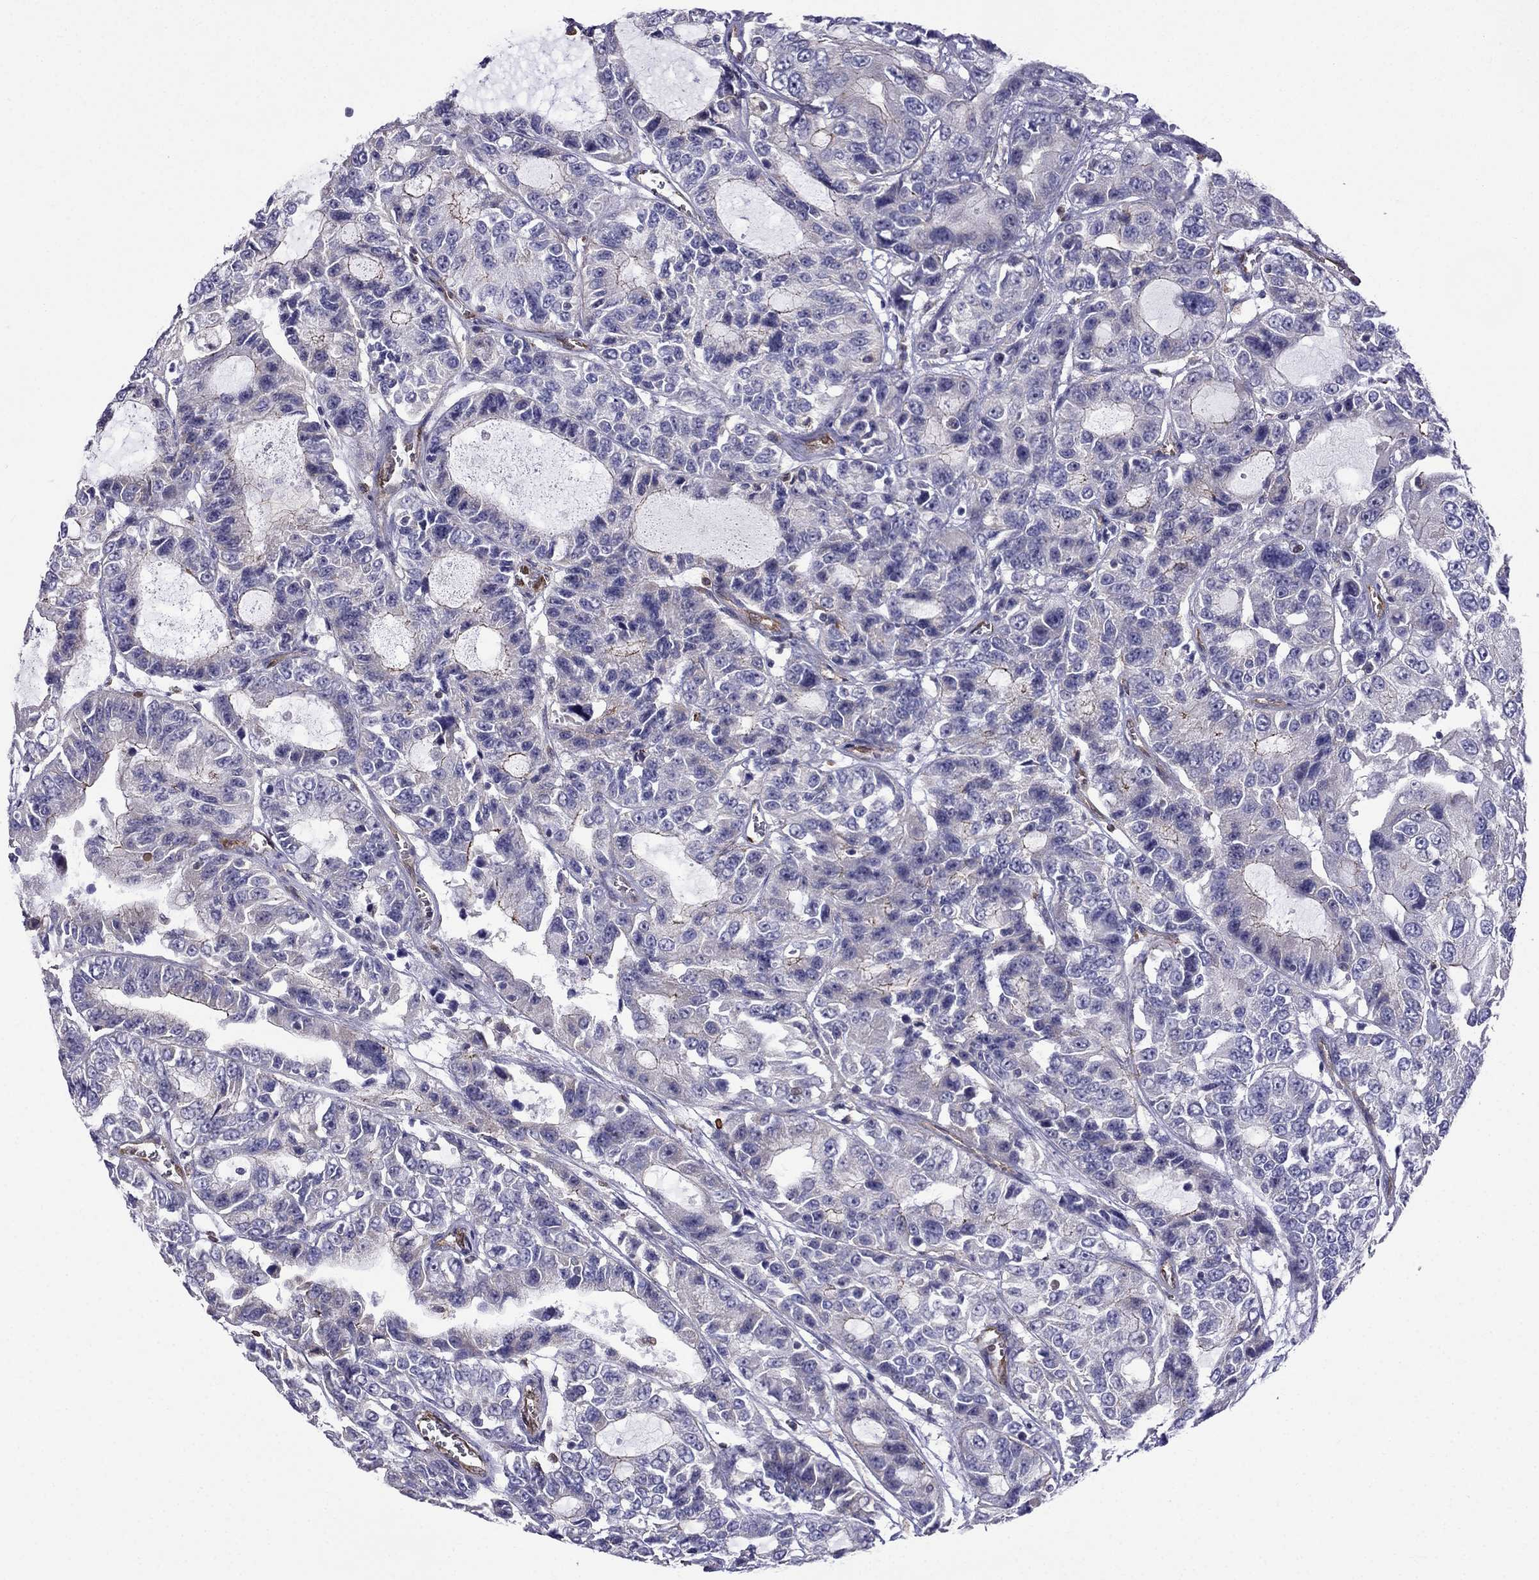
{"staining": {"intensity": "negative", "quantity": "none", "location": "none"}, "tissue": "urothelial cancer", "cell_type": "Tumor cells", "image_type": "cancer", "snomed": [{"axis": "morphology", "description": "Urothelial carcinoma, NOS"}, {"axis": "morphology", "description": "Urothelial carcinoma, High grade"}, {"axis": "topography", "description": "Urinary bladder"}], "caption": "High magnification brightfield microscopy of high-grade urothelial carcinoma stained with DAB (brown) and counterstained with hematoxylin (blue): tumor cells show no significant positivity.", "gene": "GNAL", "patient": {"sex": "female", "age": 73}}